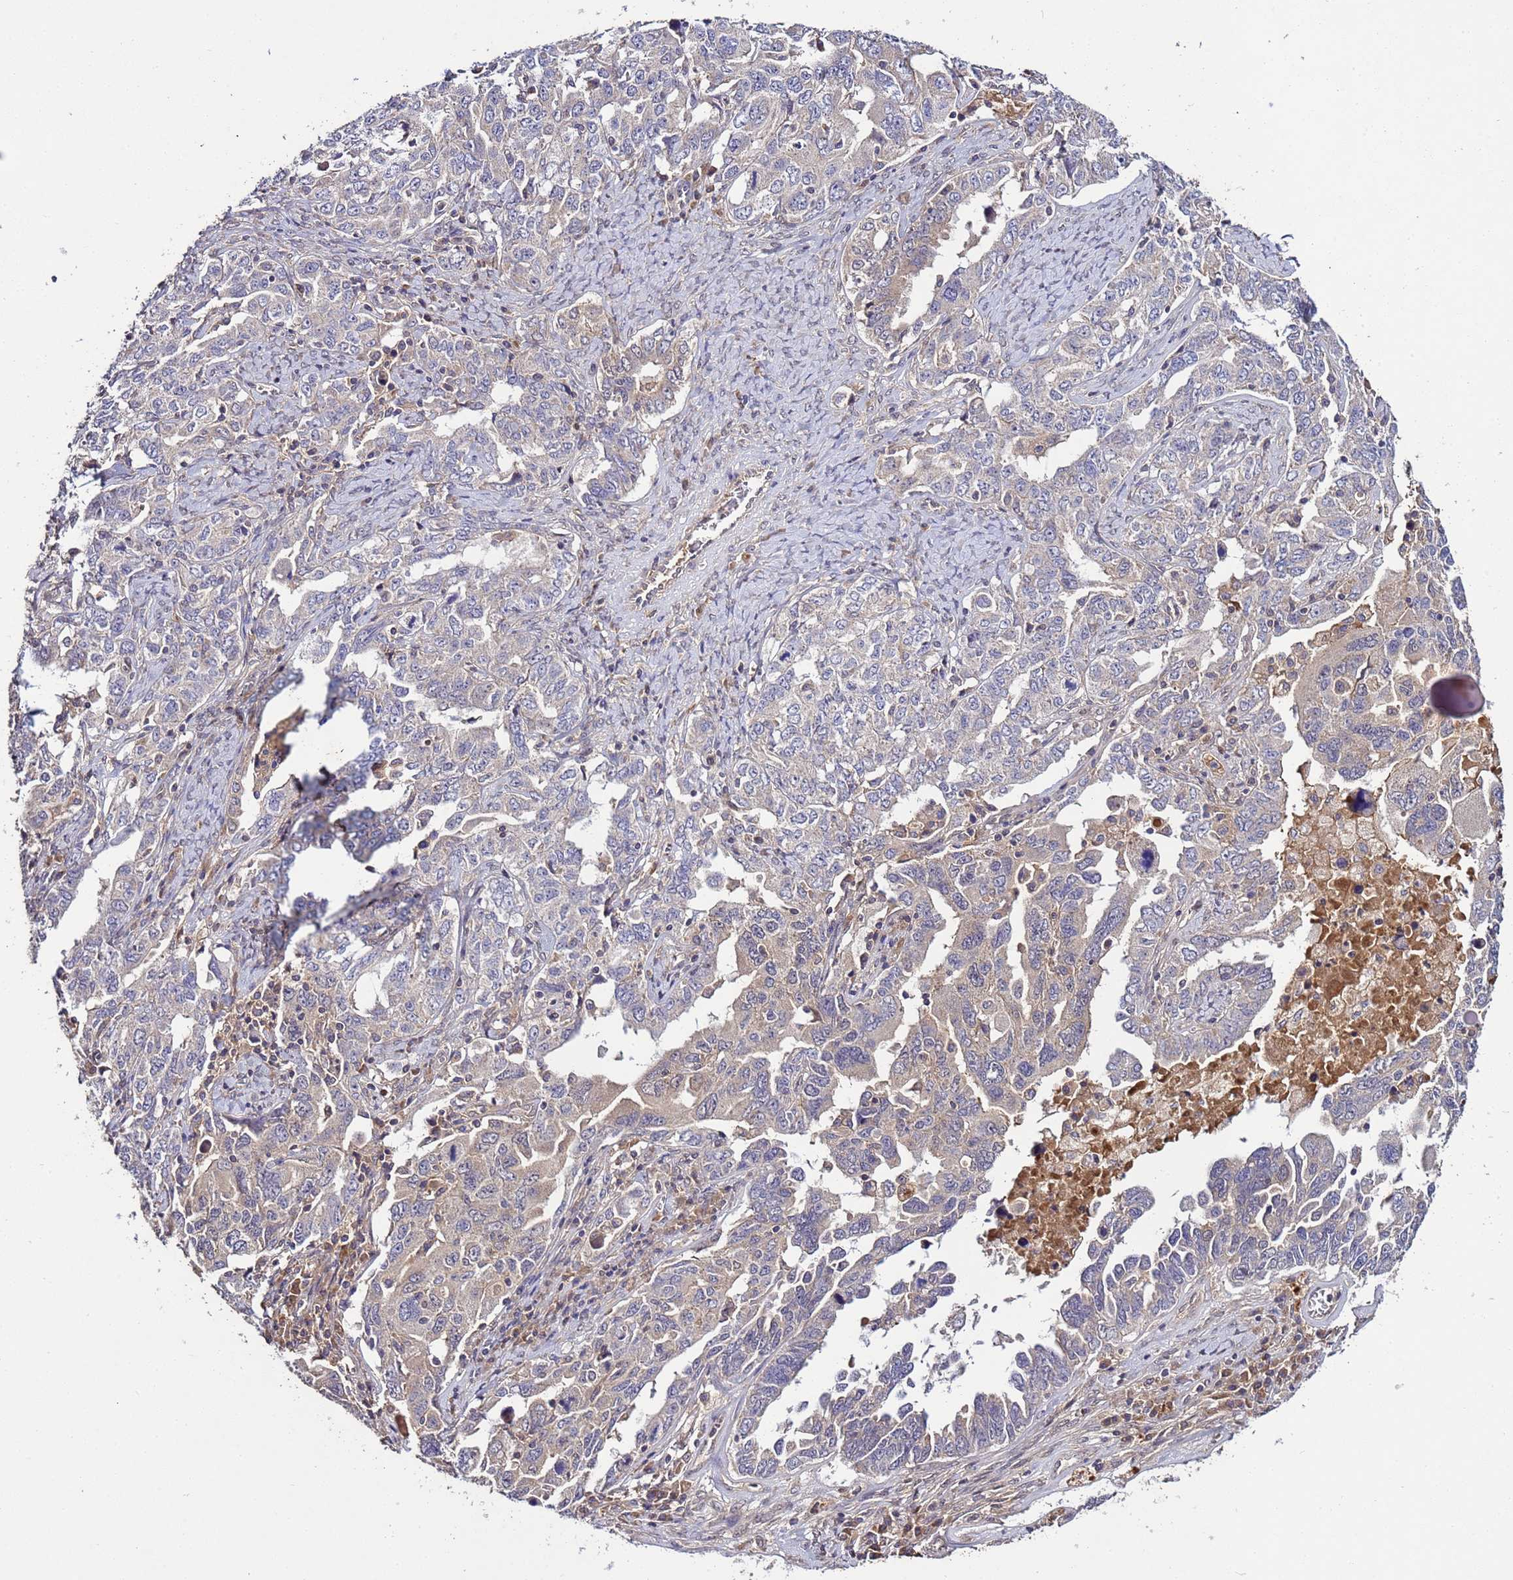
{"staining": {"intensity": "negative", "quantity": "none", "location": "none"}, "tissue": "ovarian cancer", "cell_type": "Tumor cells", "image_type": "cancer", "snomed": [{"axis": "morphology", "description": "Carcinoma, endometroid"}, {"axis": "topography", "description": "Ovary"}], "caption": "Immunohistochemistry micrograph of neoplastic tissue: human endometroid carcinoma (ovarian) stained with DAB (3,3'-diaminobenzidine) reveals no significant protein expression in tumor cells.", "gene": "GSPT2", "patient": {"sex": "female", "age": 62}}